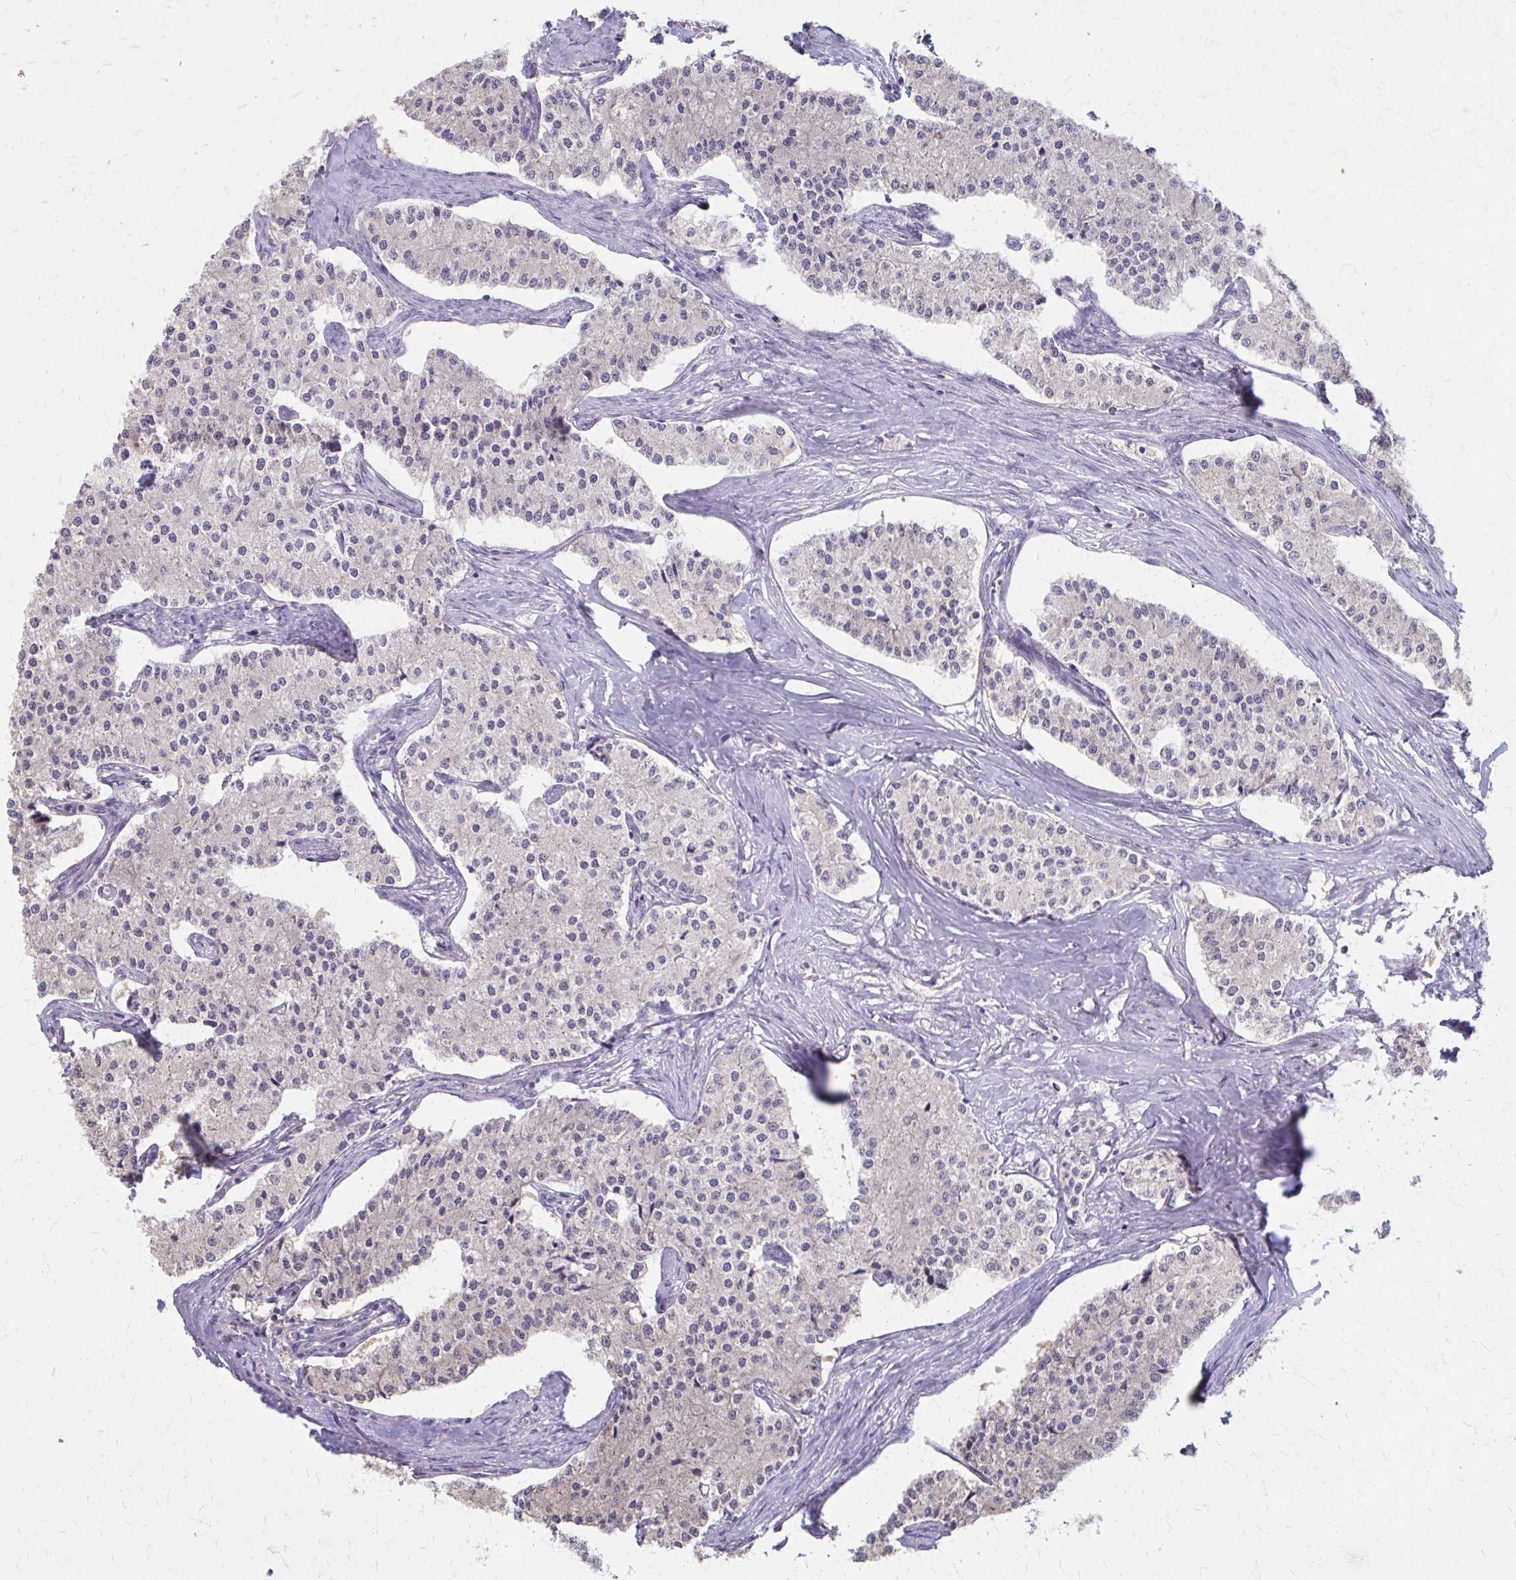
{"staining": {"intensity": "negative", "quantity": "none", "location": "none"}, "tissue": "carcinoid", "cell_type": "Tumor cells", "image_type": "cancer", "snomed": [{"axis": "morphology", "description": "Carcinoid, malignant, NOS"}, {"axis": "topography", "description": "Colon"}], "caption": "High magnification brightfield microscopy of carcinoid (malignant) stained with DAB (brown) and counterstained with hematoxylin (blue): tumor cells show no significant expression.", "gene": "RABGAP1L", "patient": {"sex": "female", "age": 52}}